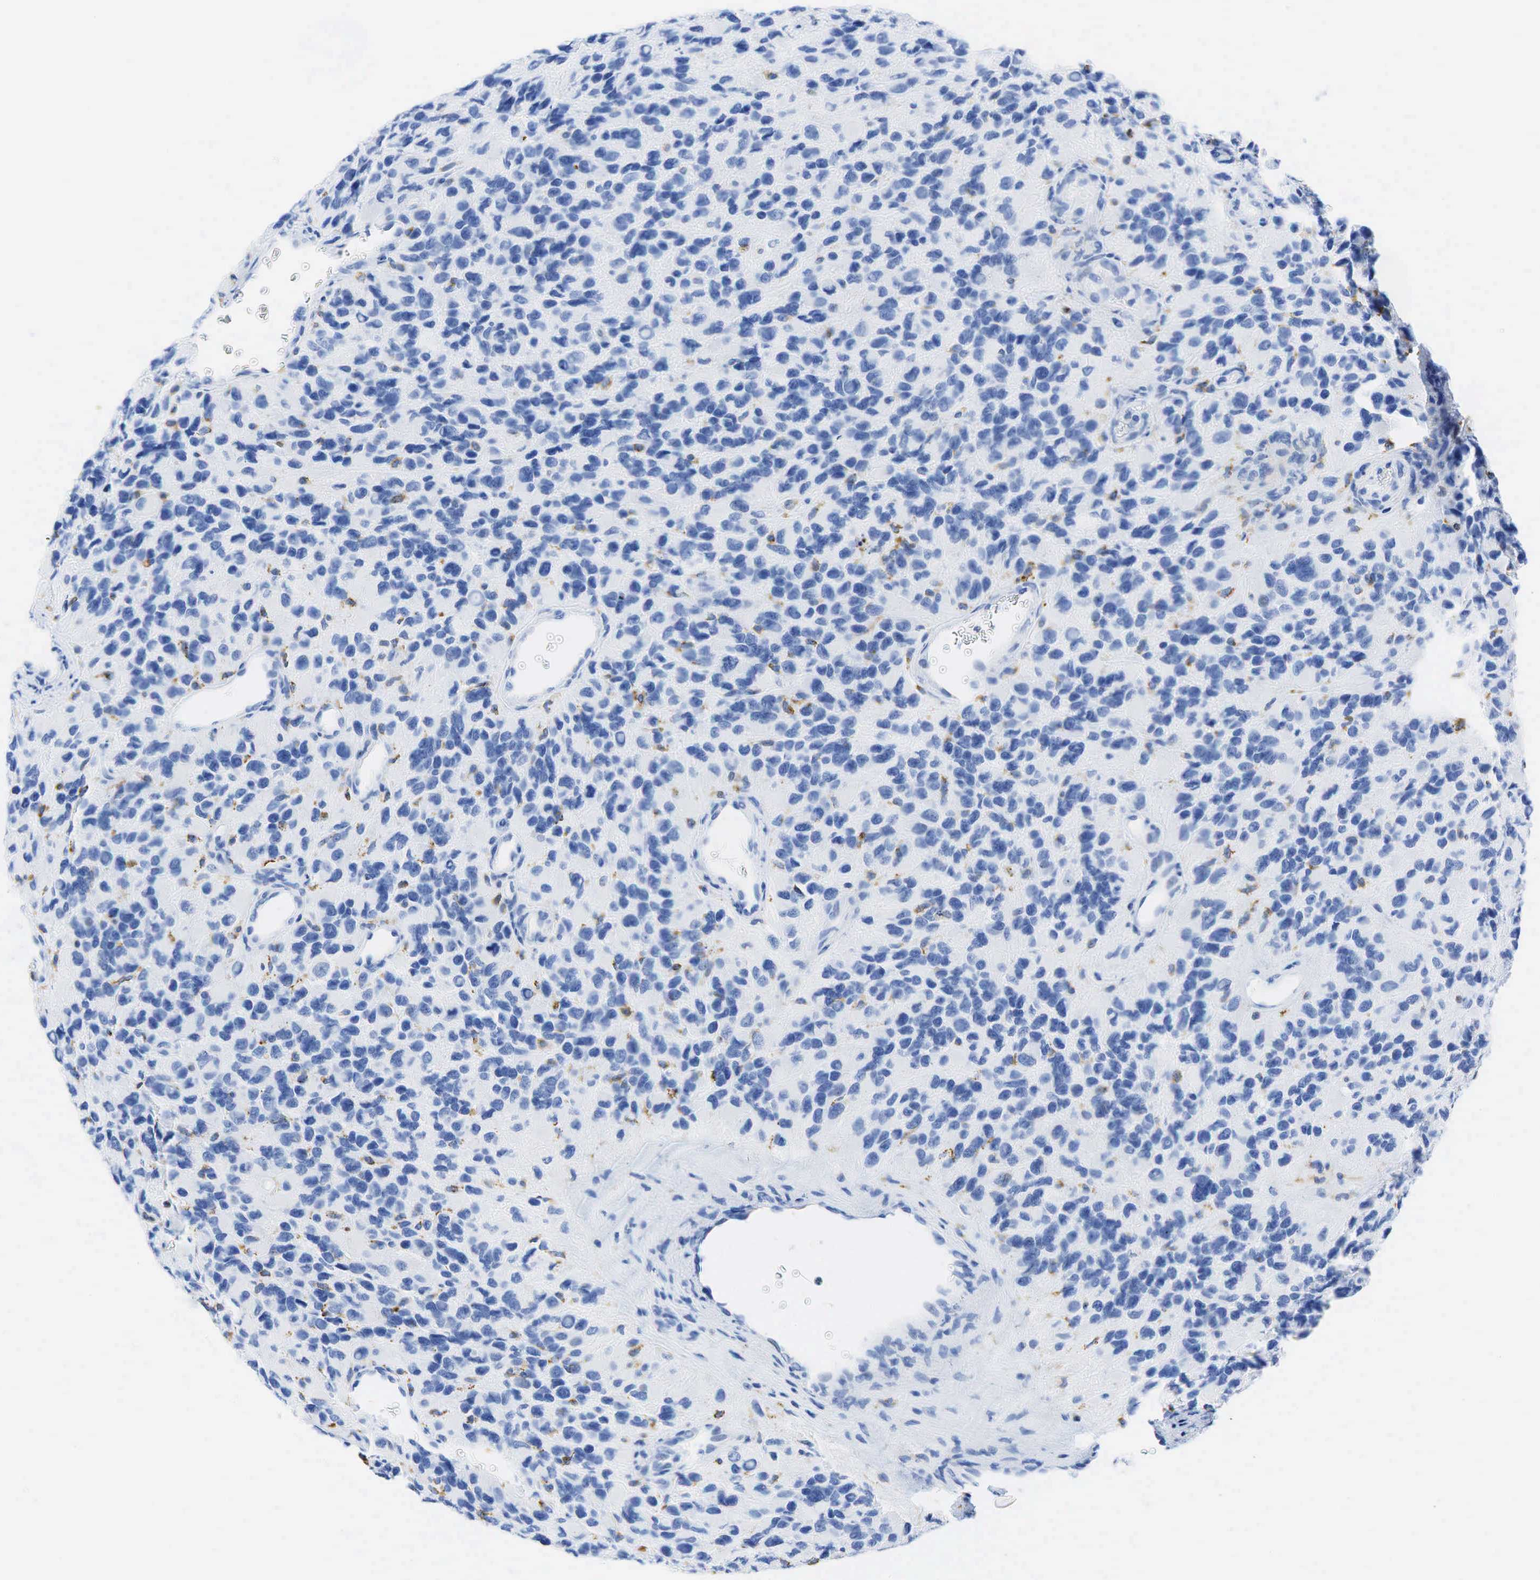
{"staining": {"intensity": "negative", "quantity": "none", "location": "none"}, "tissue": "glioma", "cell_type": "Tumor cells", "image_type": "cancer", "snomed": [{"axis": "morphology", "description": "Glioma, malignant, High grade"}, {"axis": "topography", "description": "Brain"}], "caption": "Glioma was stained to show a protein in brown. There is no significant staining in tumor cells. (Brightfield microscopy of DAB IHC at high magnification).", "gene": "CD68", "patient": {"sex": "male", "age": 77}}